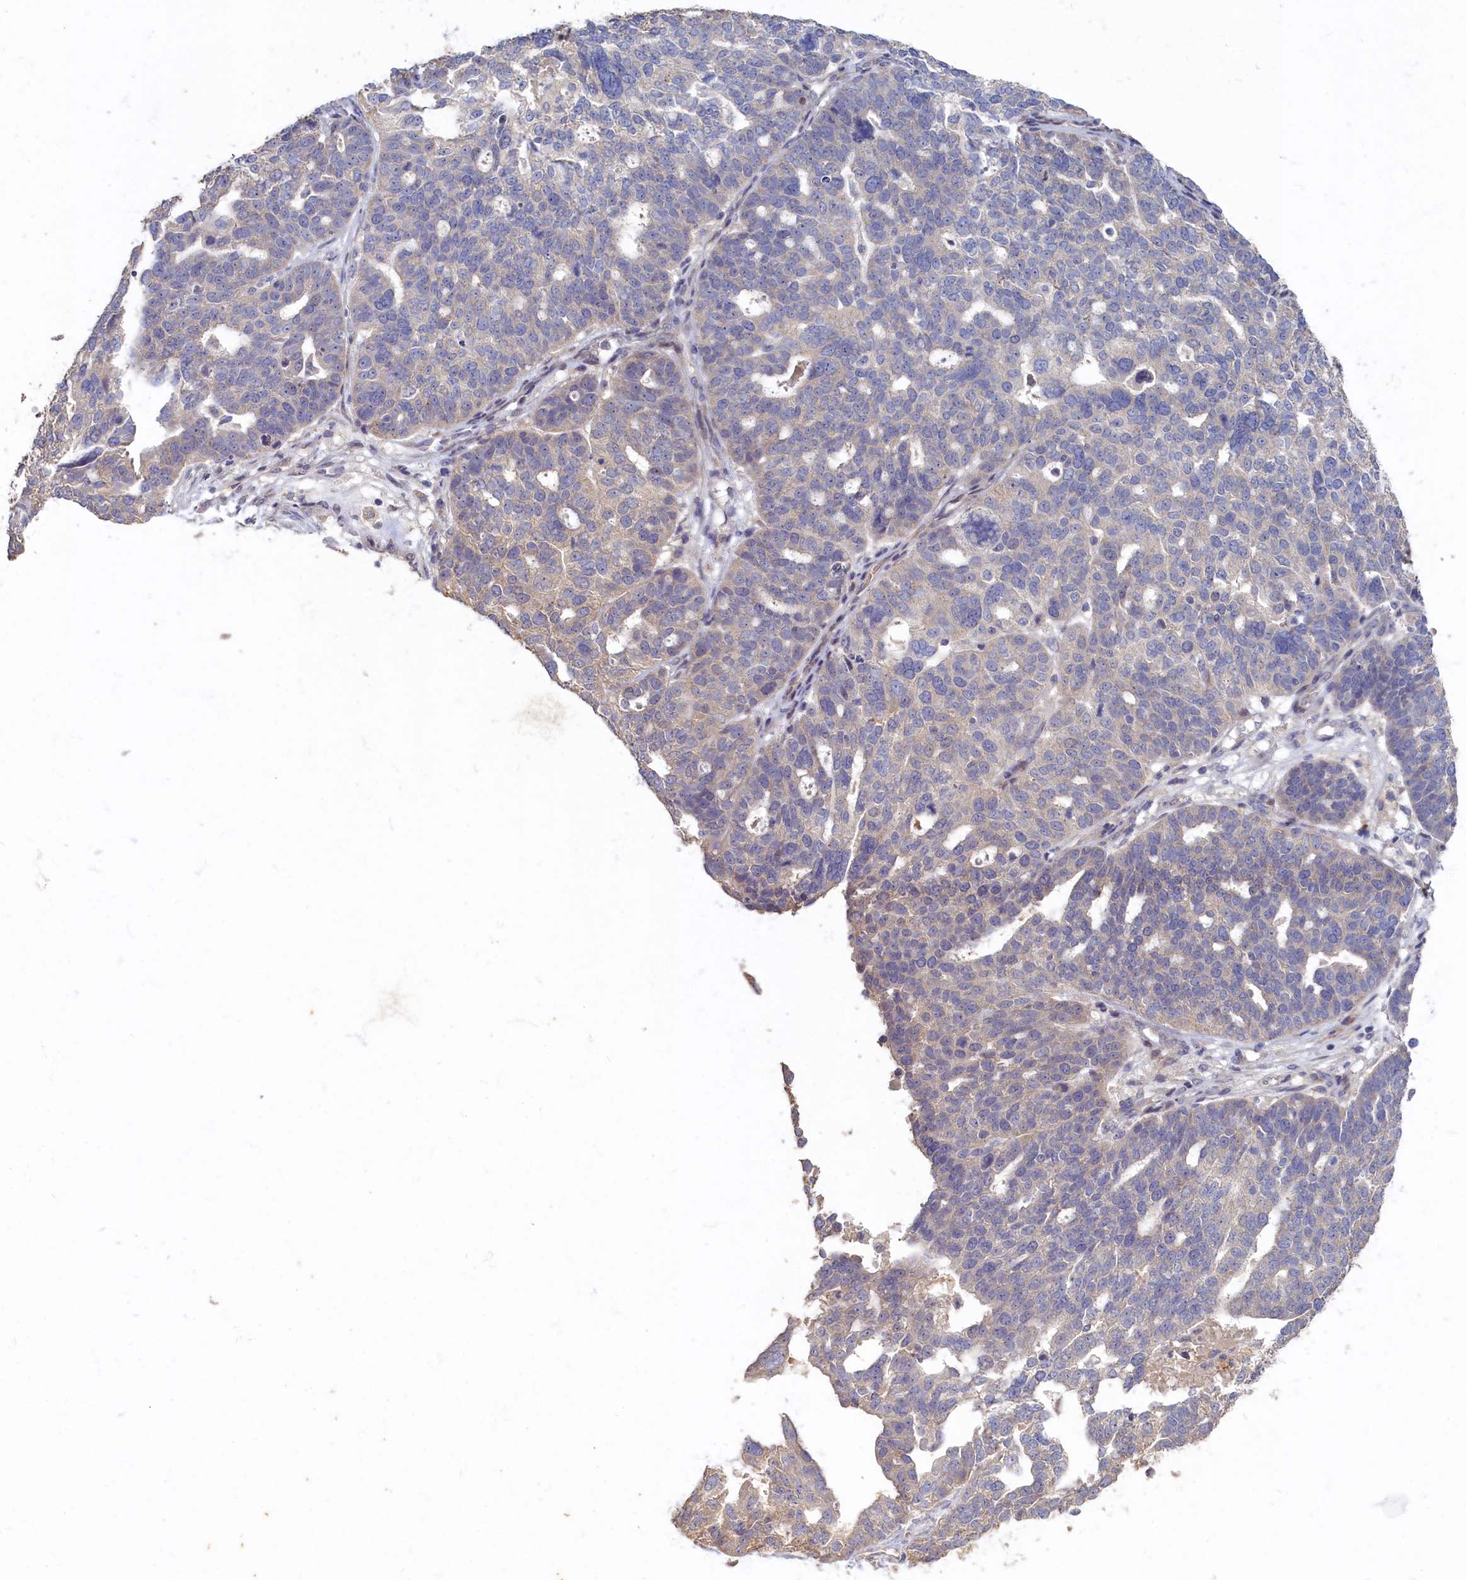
{"staining": {"intensity": "negative", "quantity": "none", "location": "none"}, "tissue": "ovarian cancer", "cell_type": "Tumor cells", "image_type": "cancer", "snomed": [{"axis": "morphology", "description": "Cystadenocarcinoma, serous, NOS"}, {"axis": "topography", "description": "Ovary"}], "caption": "DAB immunohistochemical staining of ovarian cancer demonstrates no significant positivity in tumor cells.", "gene": "HUNK", "patient": {"sex": "female", "age": 59}}